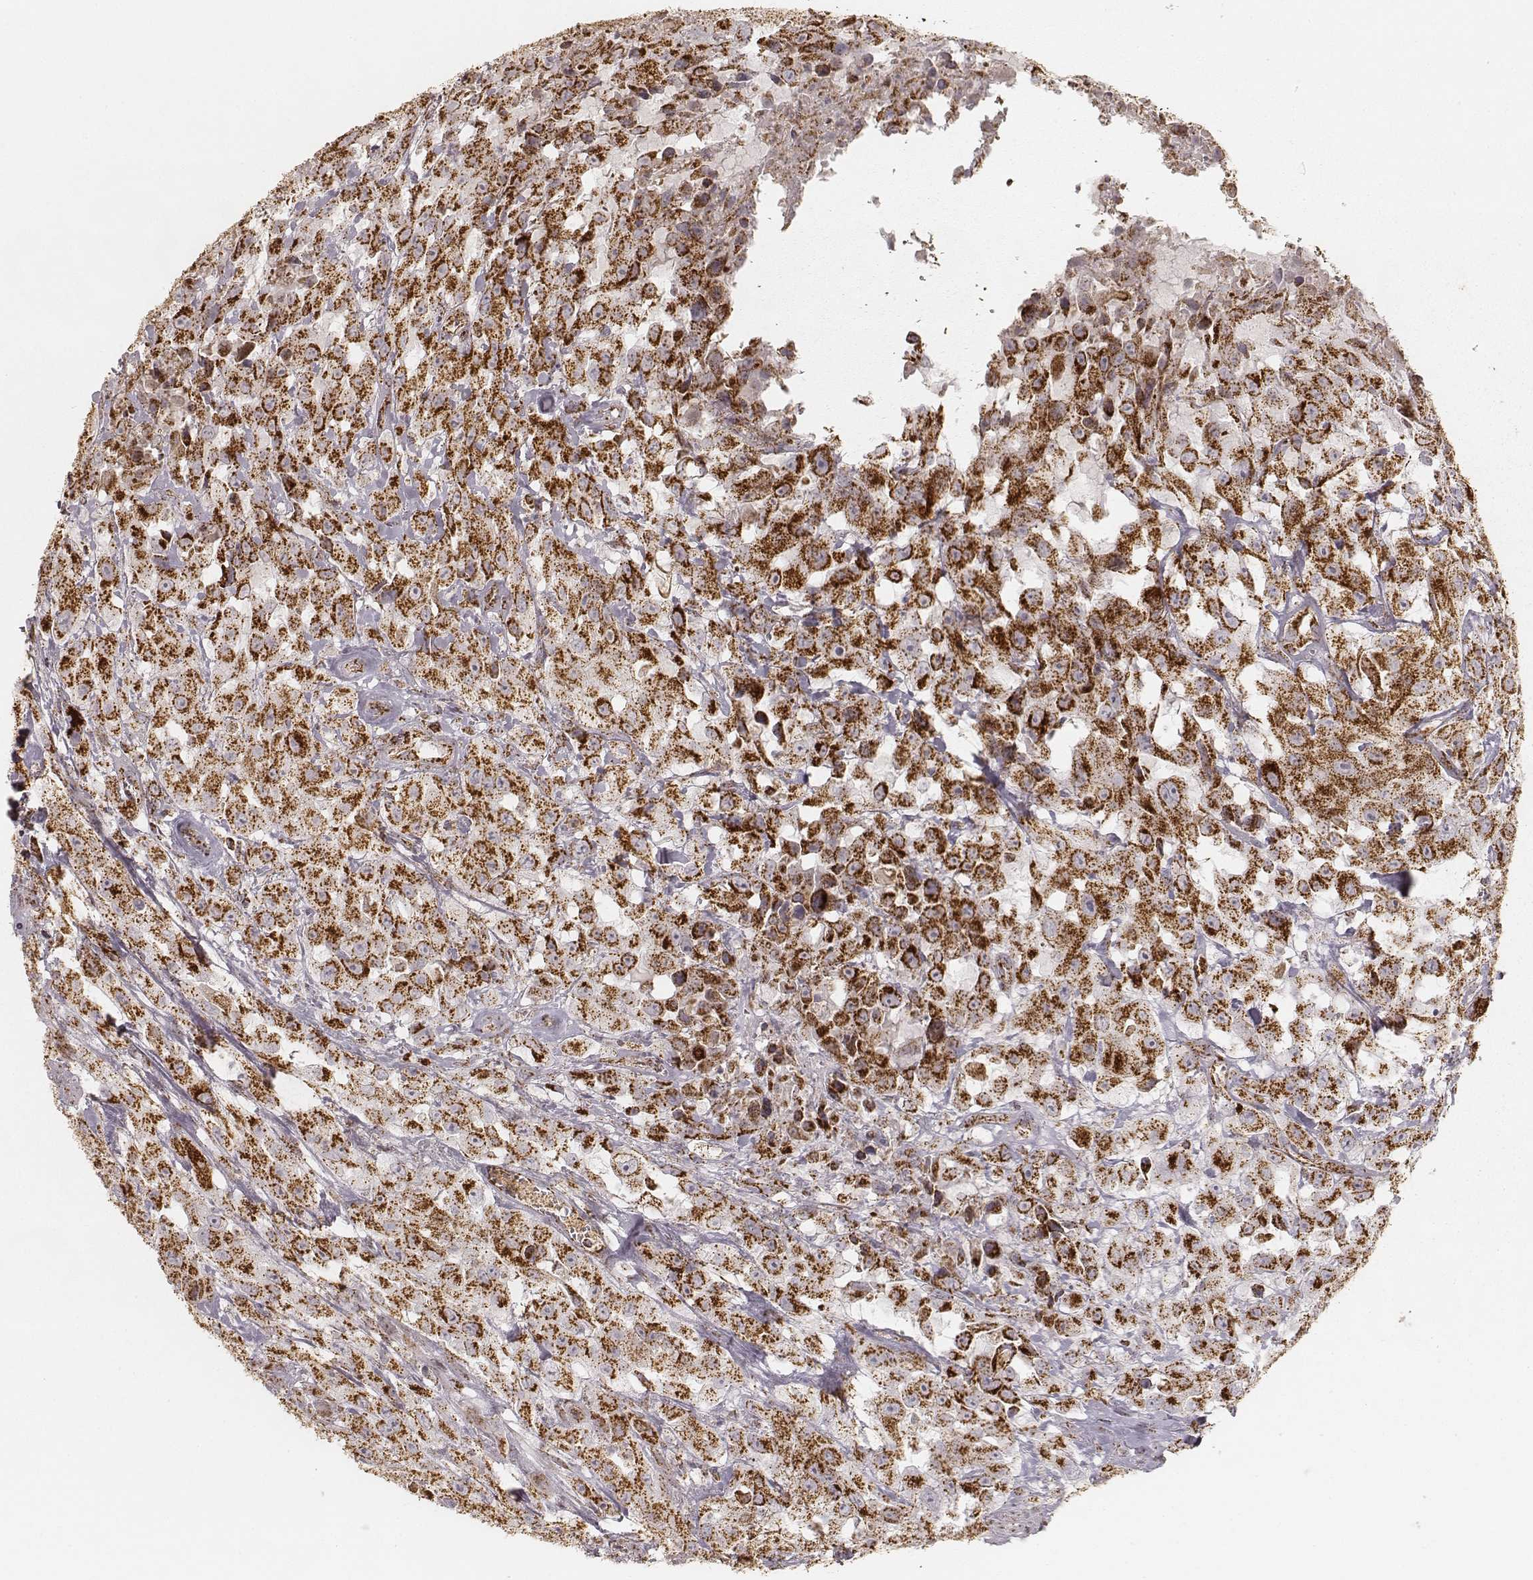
{"staining": {"intensity": "strong", "quantity": ">75%", "location": "cytoplasmic/membranous"}, "tissue": "urothelial cancer", "cell_type": "Tumor cells", "image_type": "cancer", "snomed": [{"axis": "morphology", "description": "Urothelial carcinoma, High grade"}, {"axis": "topography", "description": "Urinary bladder"}], "caption": "Immunohistochemistry micrograph of neoplastic tissue: high-grade urothelial carcinoma stained using immunohistochemistry reveals high levels of strong protein expression localized specifically in the cytoplasmic/membranous of tumor cells, appearing as a cytoplasmic/membranous brown color.", "gene": "CS", "patient": {"sex": "male", "age": 79}}